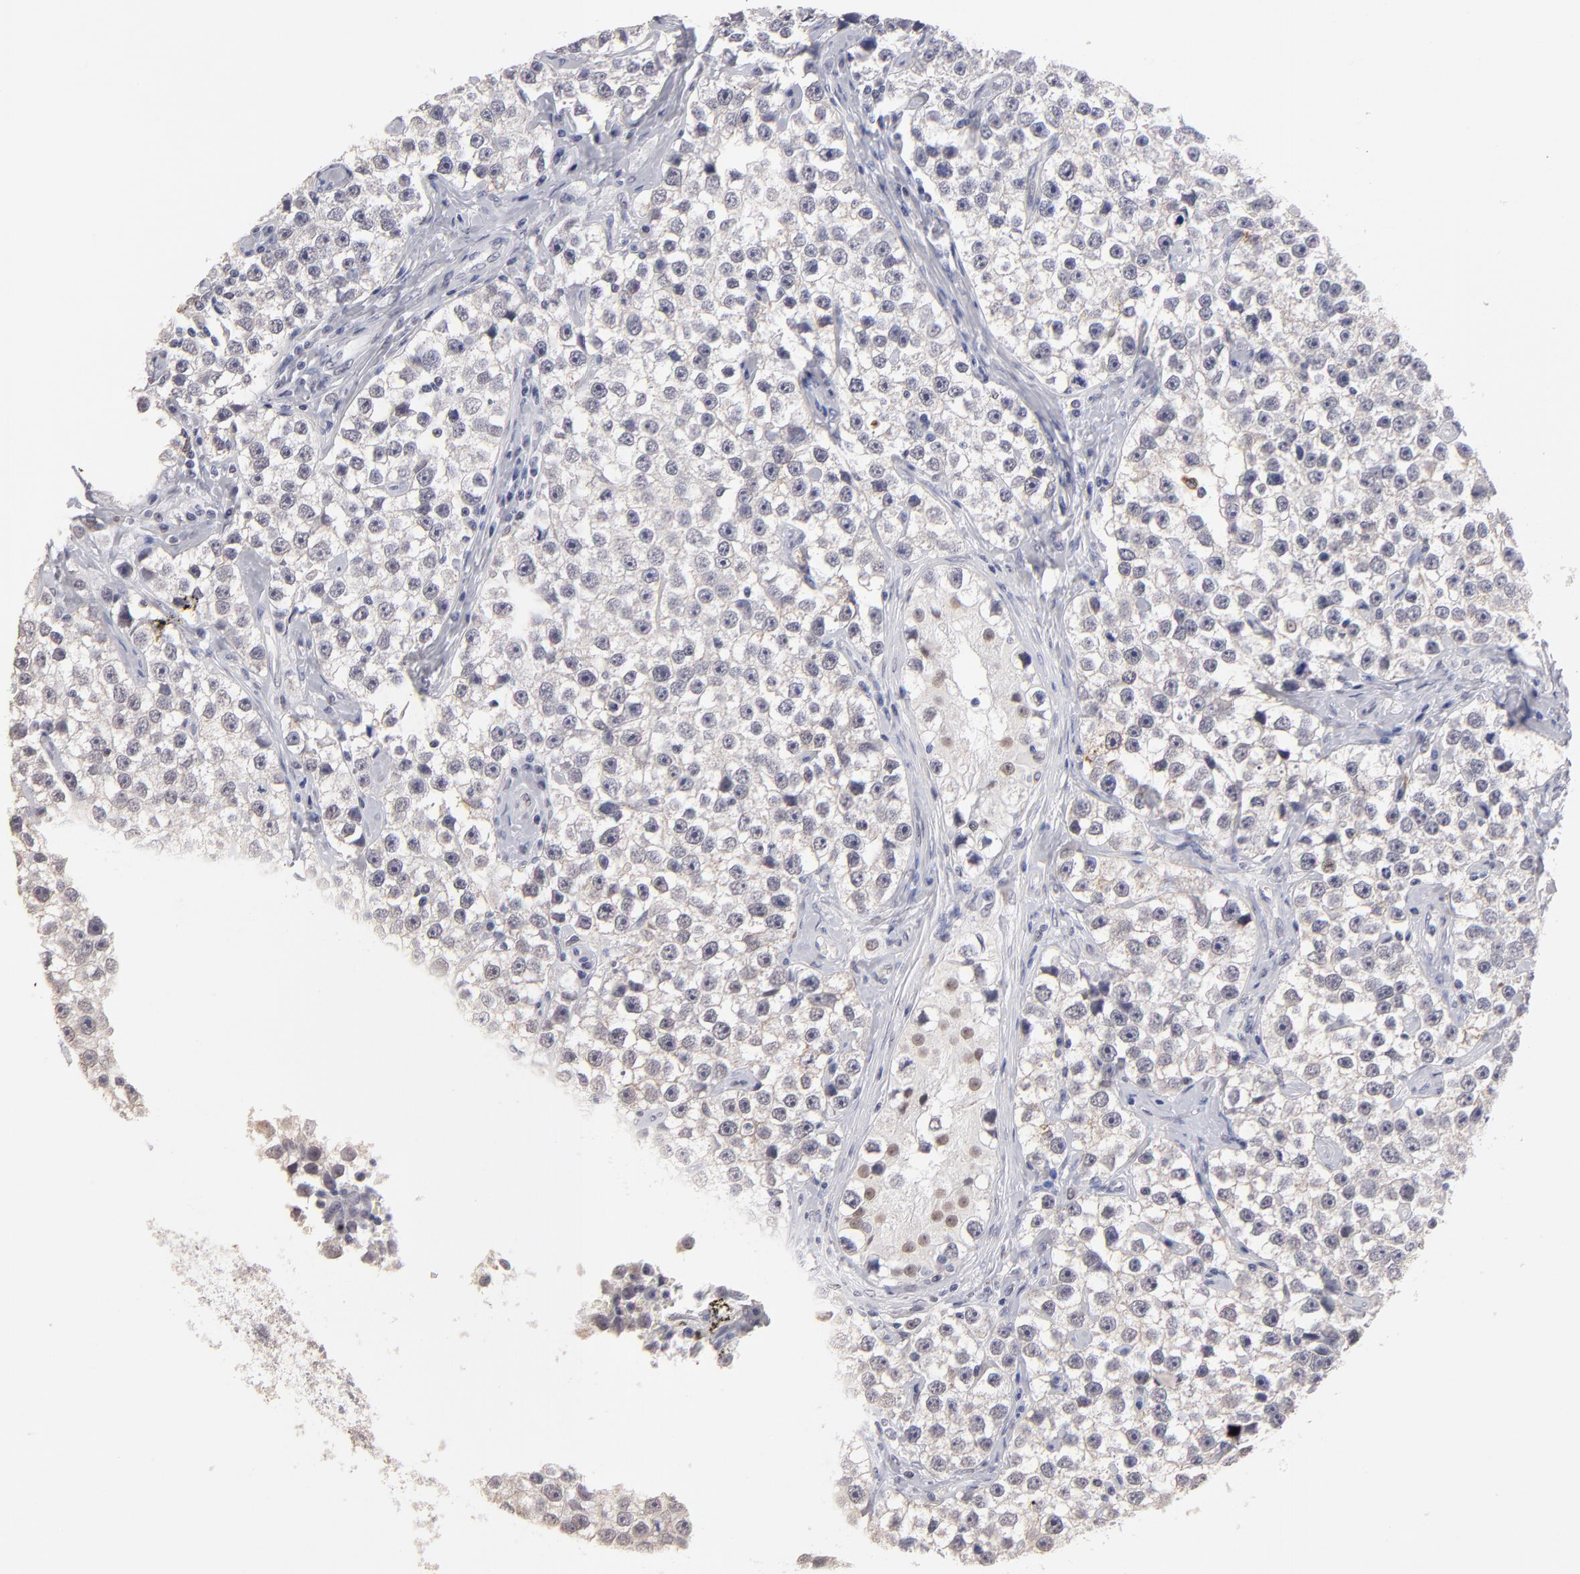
{"staining": {"intensity": "negative", "quantity": "none", "location": "none"}, "tissue": "testis cancer", "cell_type": "Tumor cells", "image_type": "cancer", "snomed": [{"axis": "morphology", "description": "Seminoma, NOS"}, {"axis": "topography", "description": "Testis"}], "caption": "IHC of testis cancer demonstrates no expression in tumor cells. Brightfield microscopy of immunohistochemistry (IHC) stained with DAB (brown) and hematoxylin (blue), captured at high magnification.", "gene": "MGAM", "patient": {"sex": "male", "age": 32}}